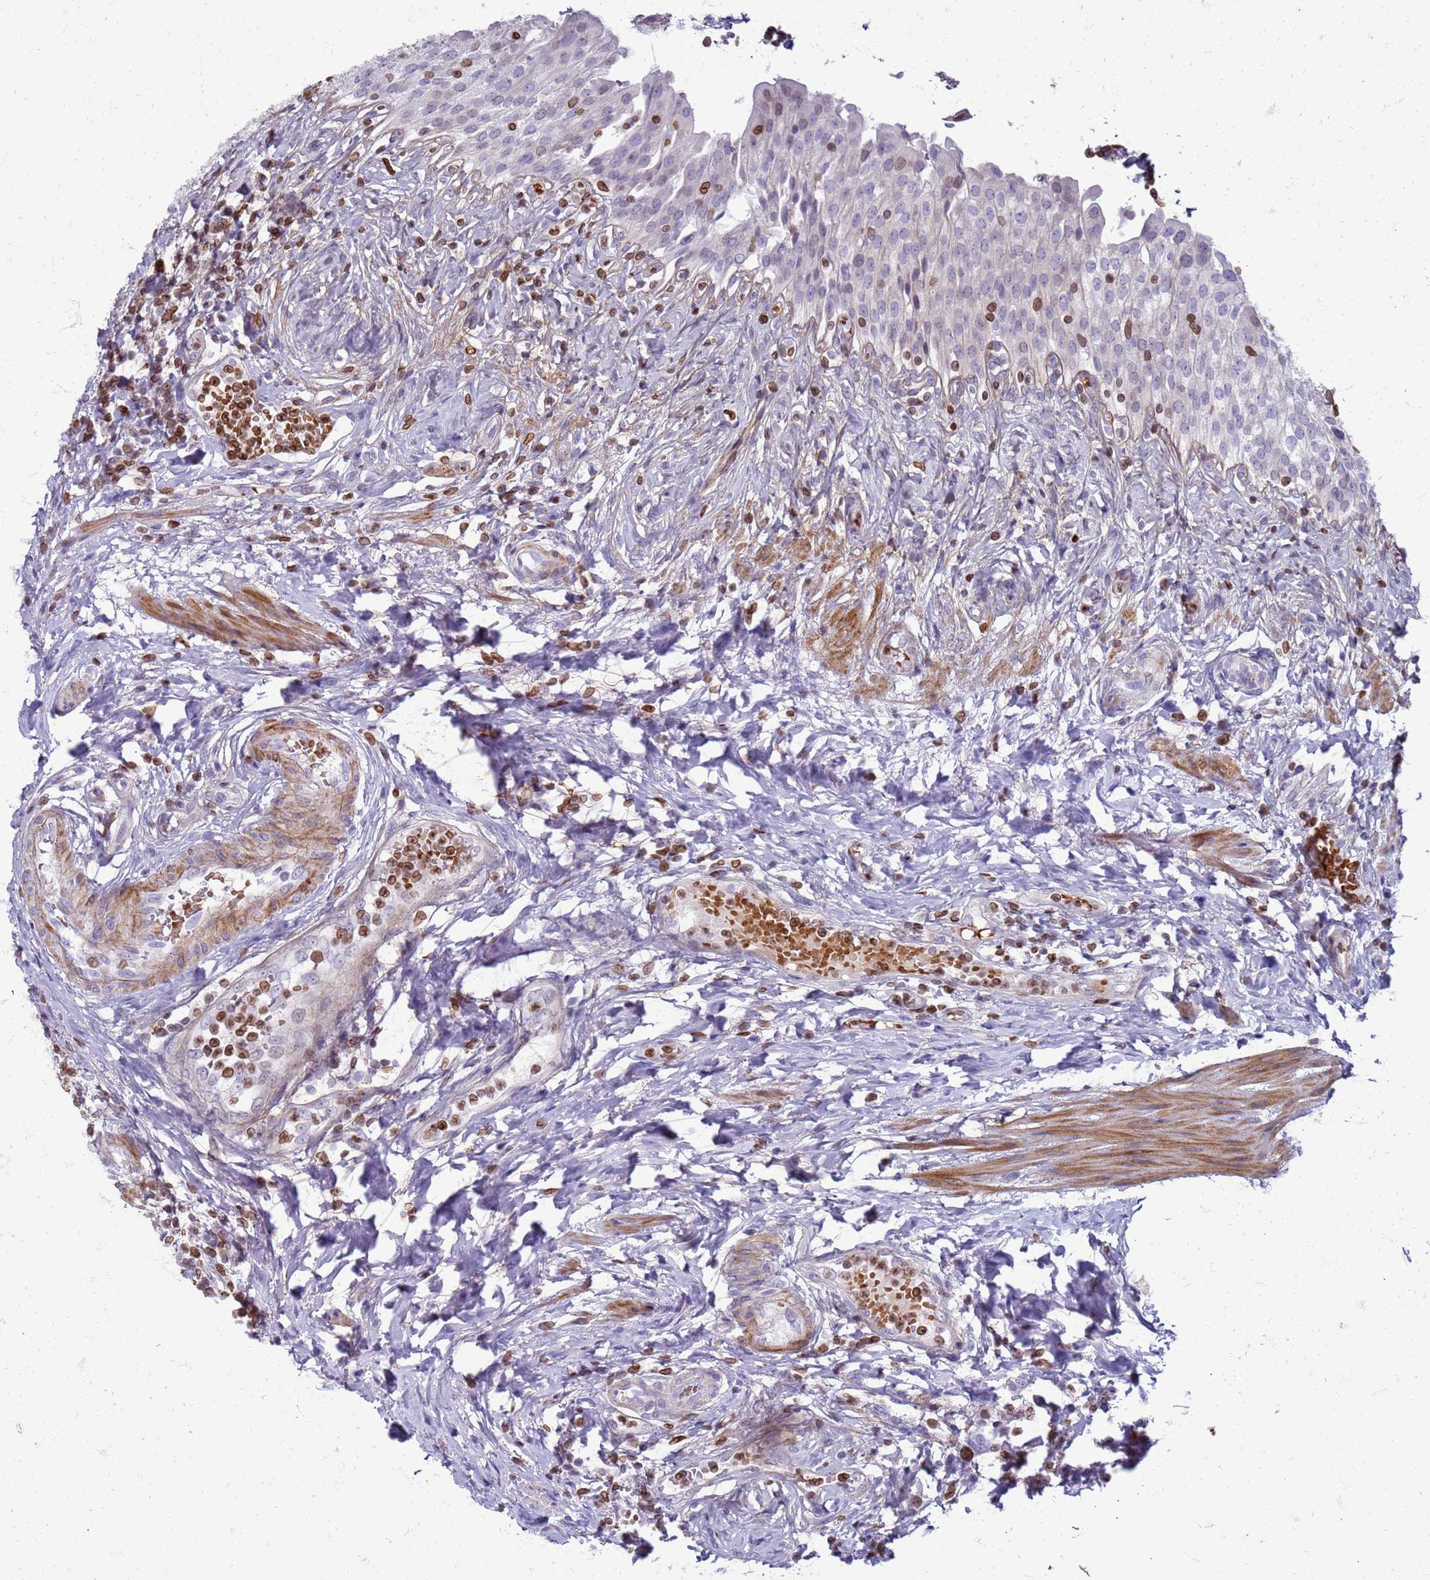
{"staining": {"intensity": "moderate", "quantity": "<25%", "location": "cytoplasmic/membranous,nuclear"}, "tissue": "urinary bladder", "cell_type": "Urothelial cells", "image_type": "normal", "snomed": [{"axis": "morphology", "description": "Normal tissue, NOS"}, {"axis": "morphology", "description": "Inflammation, NOS"}, {"axis": "topography", "description": "Urinary bladder"}], "caption": "A high-resolution histopathology image shows immunohistochemistry staining of benign urinary bladder, which exhibits moderate cytoplasmic/membranous,nuclear positivity in approximately <25% of urothelial cells.", "gene": "METTL25B", "patient": {"sex": "male", "age": 64}}